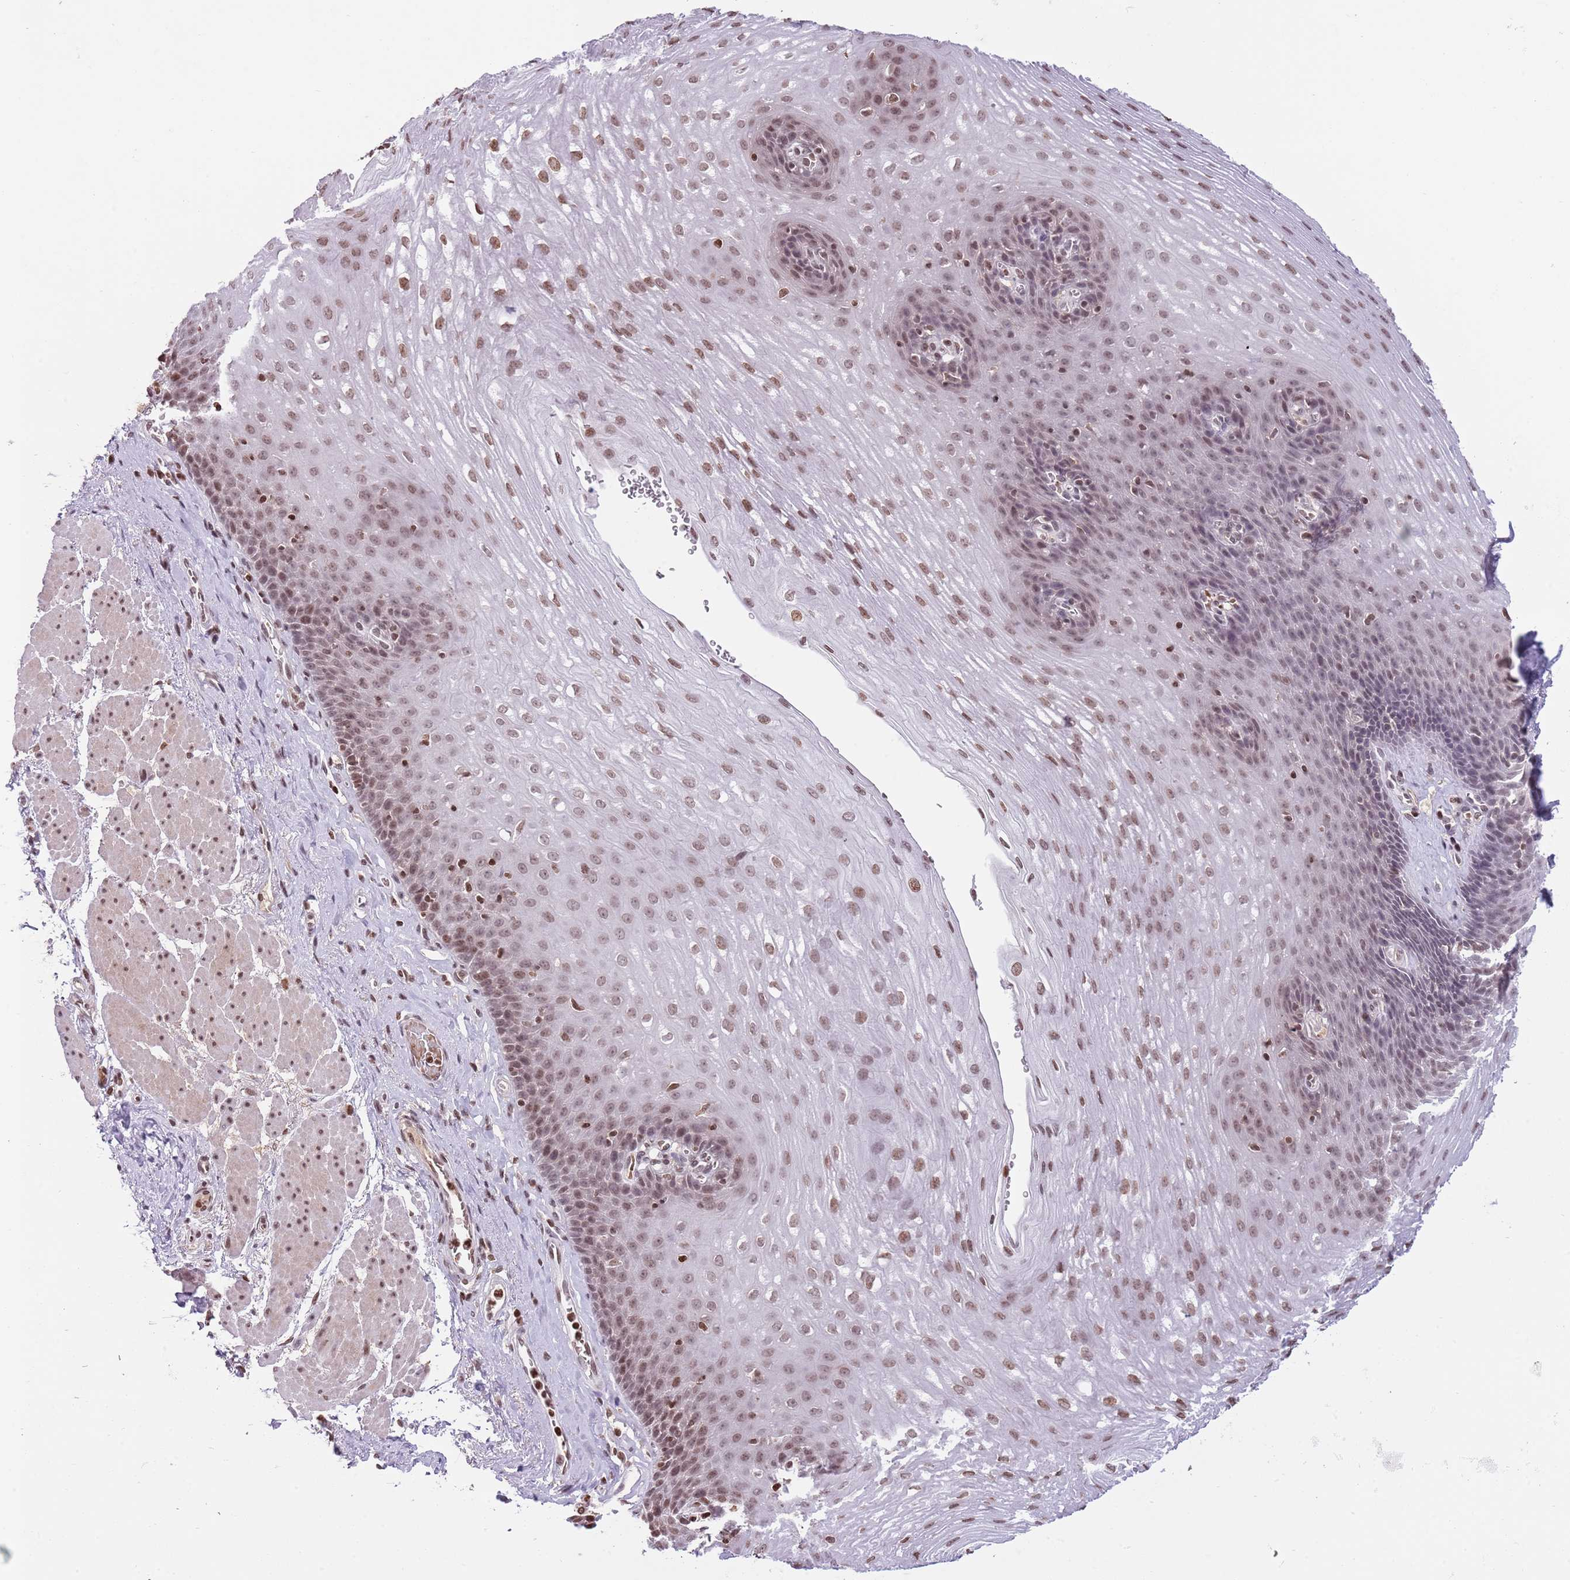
{"staining": {"intensity": "moderate", "quantity": ">75%", "location": "nuclear"}, "tissue": "esophagus", "cell_type": "Squamous epithelial cells", "image_type": "normal", "snomed": [{"axis": "morphology", "description": "Normal tissue, NOS"}, {"axis": "topography", "description": "Esophagus"}], "caption": "A high-resolution histopathology image shows IHC staining of normal esophagus, which reveals moderate nuclear staining in about >75% of squamous epithelial cells. (DAB IHC with brightfield microscopy, high magnification).", "gene": "KPNA3", "patient": {"sex": "female", "age": 66}}